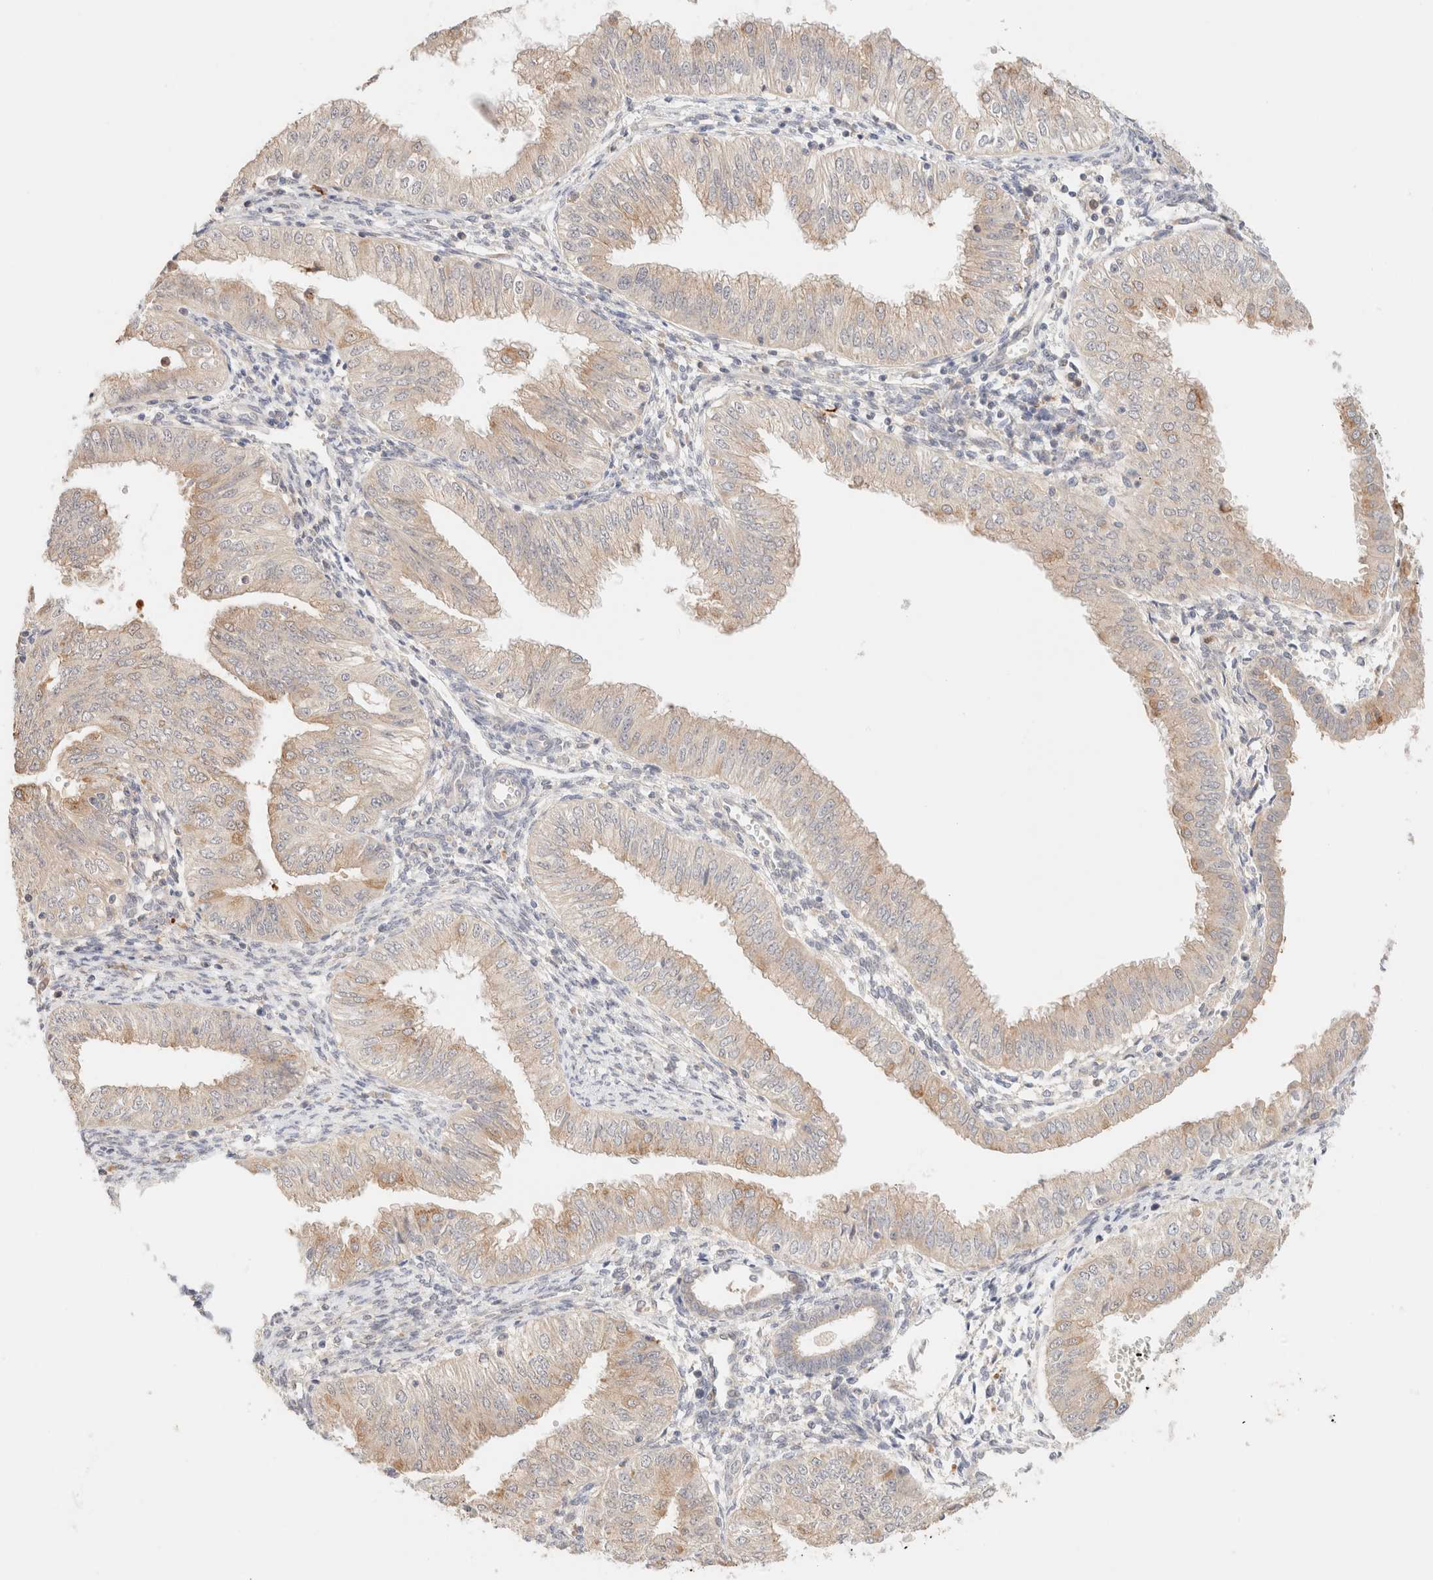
{"staining": {"intensity": "moderate", "quantity": "<25%", "location": "cytoplasmic/membranous"}, "tissue": "endometrial cancer", "cell_type": "Tumor cells", "image_type": "cancer", "snomed": [{"axis": "morphology", "description": "Normal tissue, NOS"}, {"axis": "morphology", "description": "Adenocarcinoma, NOS"}, {"axis": "topography", "description": "Endometrium"}], "caption": "IHC micrograph of adenocarcinoma (endometrial) stained for a protein (brown), which demonstrates low levels of moderate cytoplasmic/membranous expression in about <25% of tumor cells.", "gene": "SGSM2", "patient": {"sex": "female", "age": 53}}